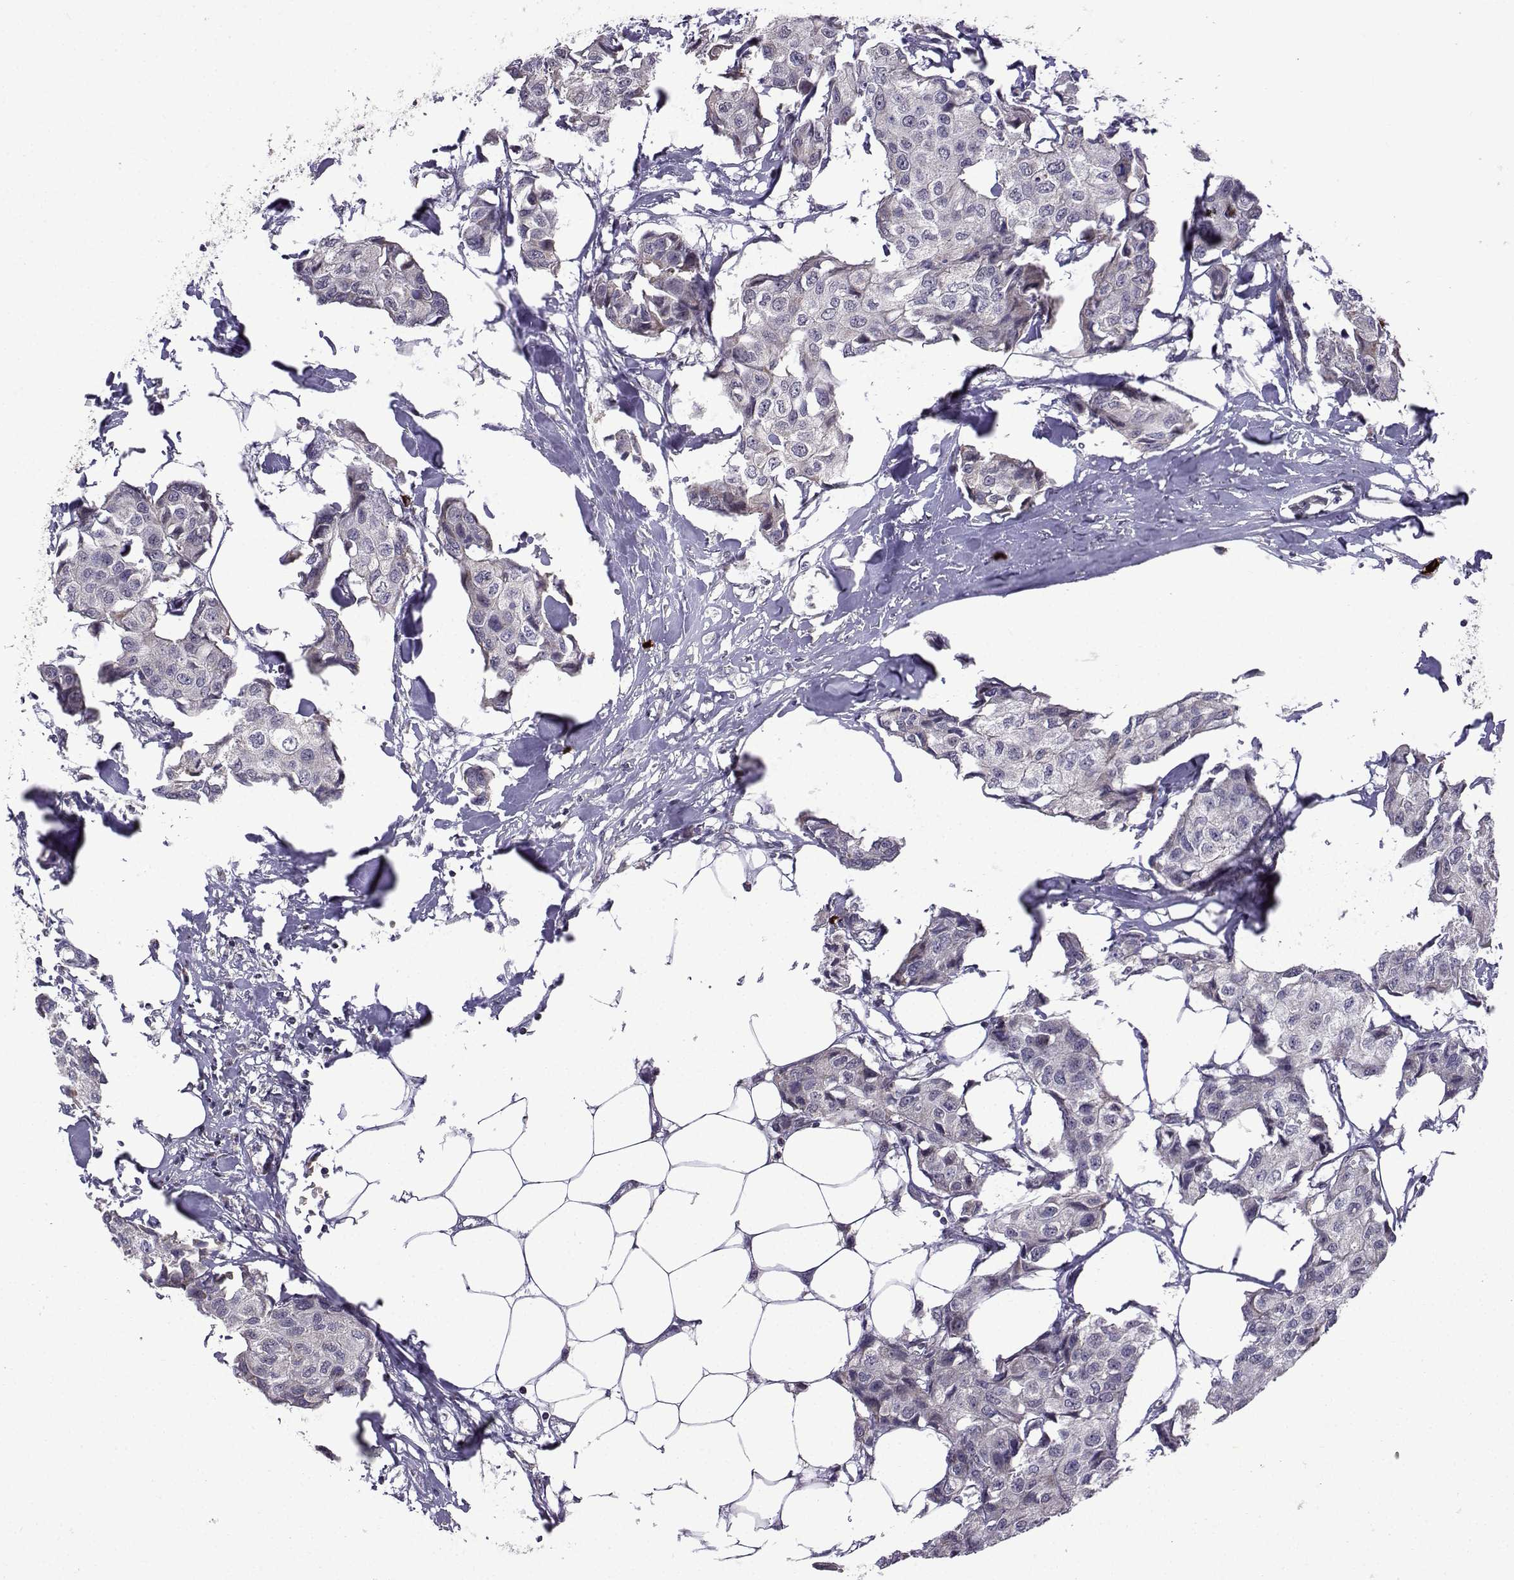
{"staining": {"intensity": "negative", "quantity": "none", "location": "none"}, "tissue": "breast cancer", "cell_type": "Tumor cells", "image_type": "cancer", "snomed": [{"axis": "morphology", "description": "Duct carcinoma"}, {"axis": "topography", "description": "Breast"}], "caption": "High power microscopy histopathology image of an immunohistochemistry (IHC) micrograph of breast cancer (intraductal carcinoma), revealing no significant positivity in tumor cells.", "gene": "TAB2", "patient": {"sex": "female", "age": 80}}